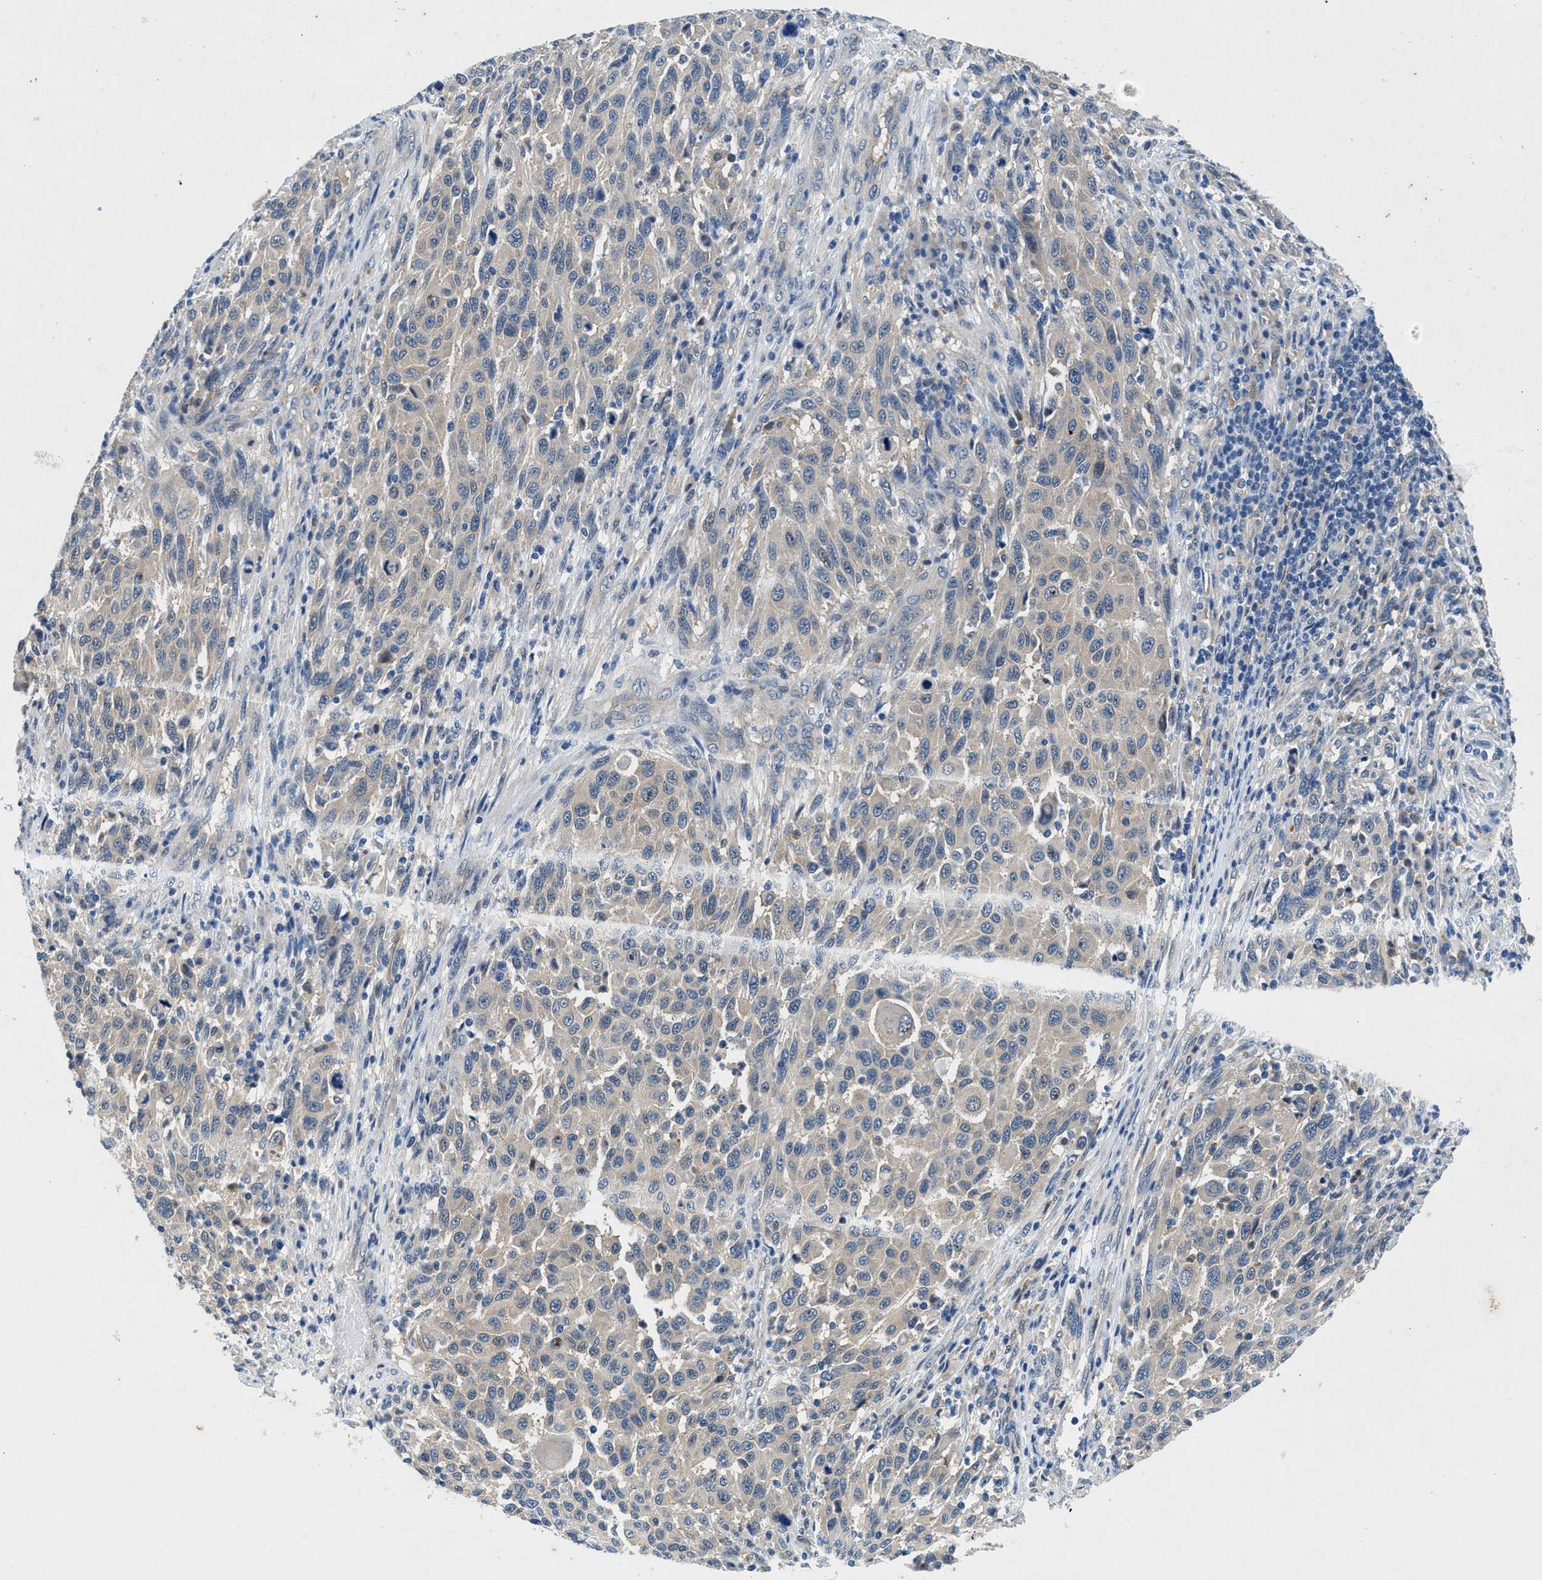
{"staining": {"intensity": "weak", "quantity": "<25%", "location": "cytoplasmic/membranous"}, "tissue": "melanoma", "cell_type": "Tumor cells", "image_type": "cancer", "snomed": [{"axis": "morphology", "description": "Malignant melanoma, Metastatic site"}, {"axis": "topography", "description": "Lymph node"}], "caption": "Malignant melanoma (metastatic site) was stained to show a protein in brown. There is no significant expression in tumor cells.", "gene": "COPS2", "patient": {"sex": "male", "age": 61}}